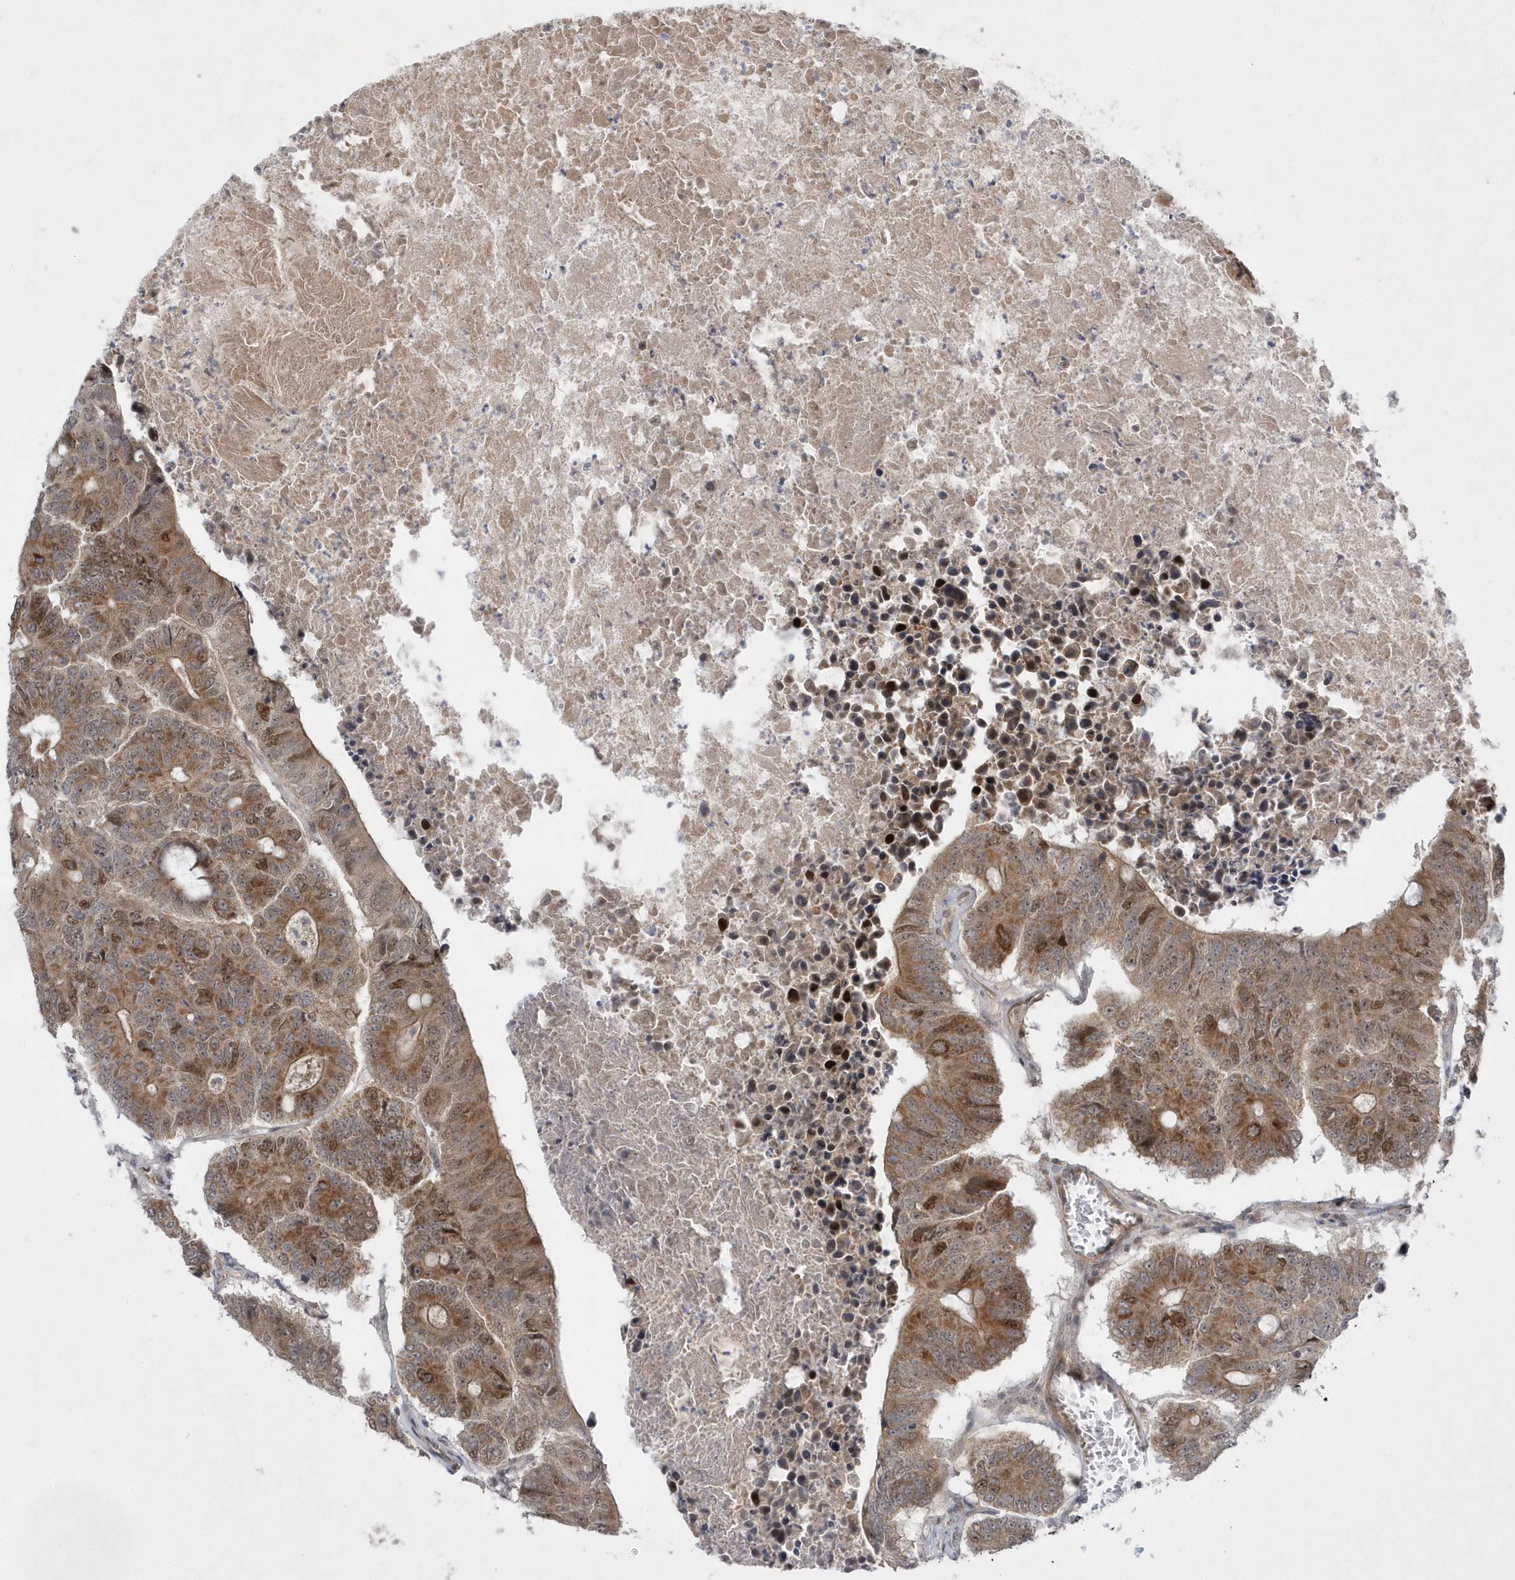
{"staining": {"intensity": "moderate", "quantity": ">75%", "location": "cytoplasmic/membranous,nuclear"}, "tissue": "colorectal cancer", "cell_type": "Tumor cells", "image_type": "cancer", "snomed": [{"axis": "morphology", "description": "Adenocarcinoma, NOS"}, {"axis": "topography", "description": "Colon"}], "caption": "Colorectal cancer stained for a protein (brown) shows moderate cytoplasmic/membranous and nuclear positive positivity in approximately >75% of tumor cells.", "gene": "MXI1", "patient": {"sex": "male", "age": 87}}